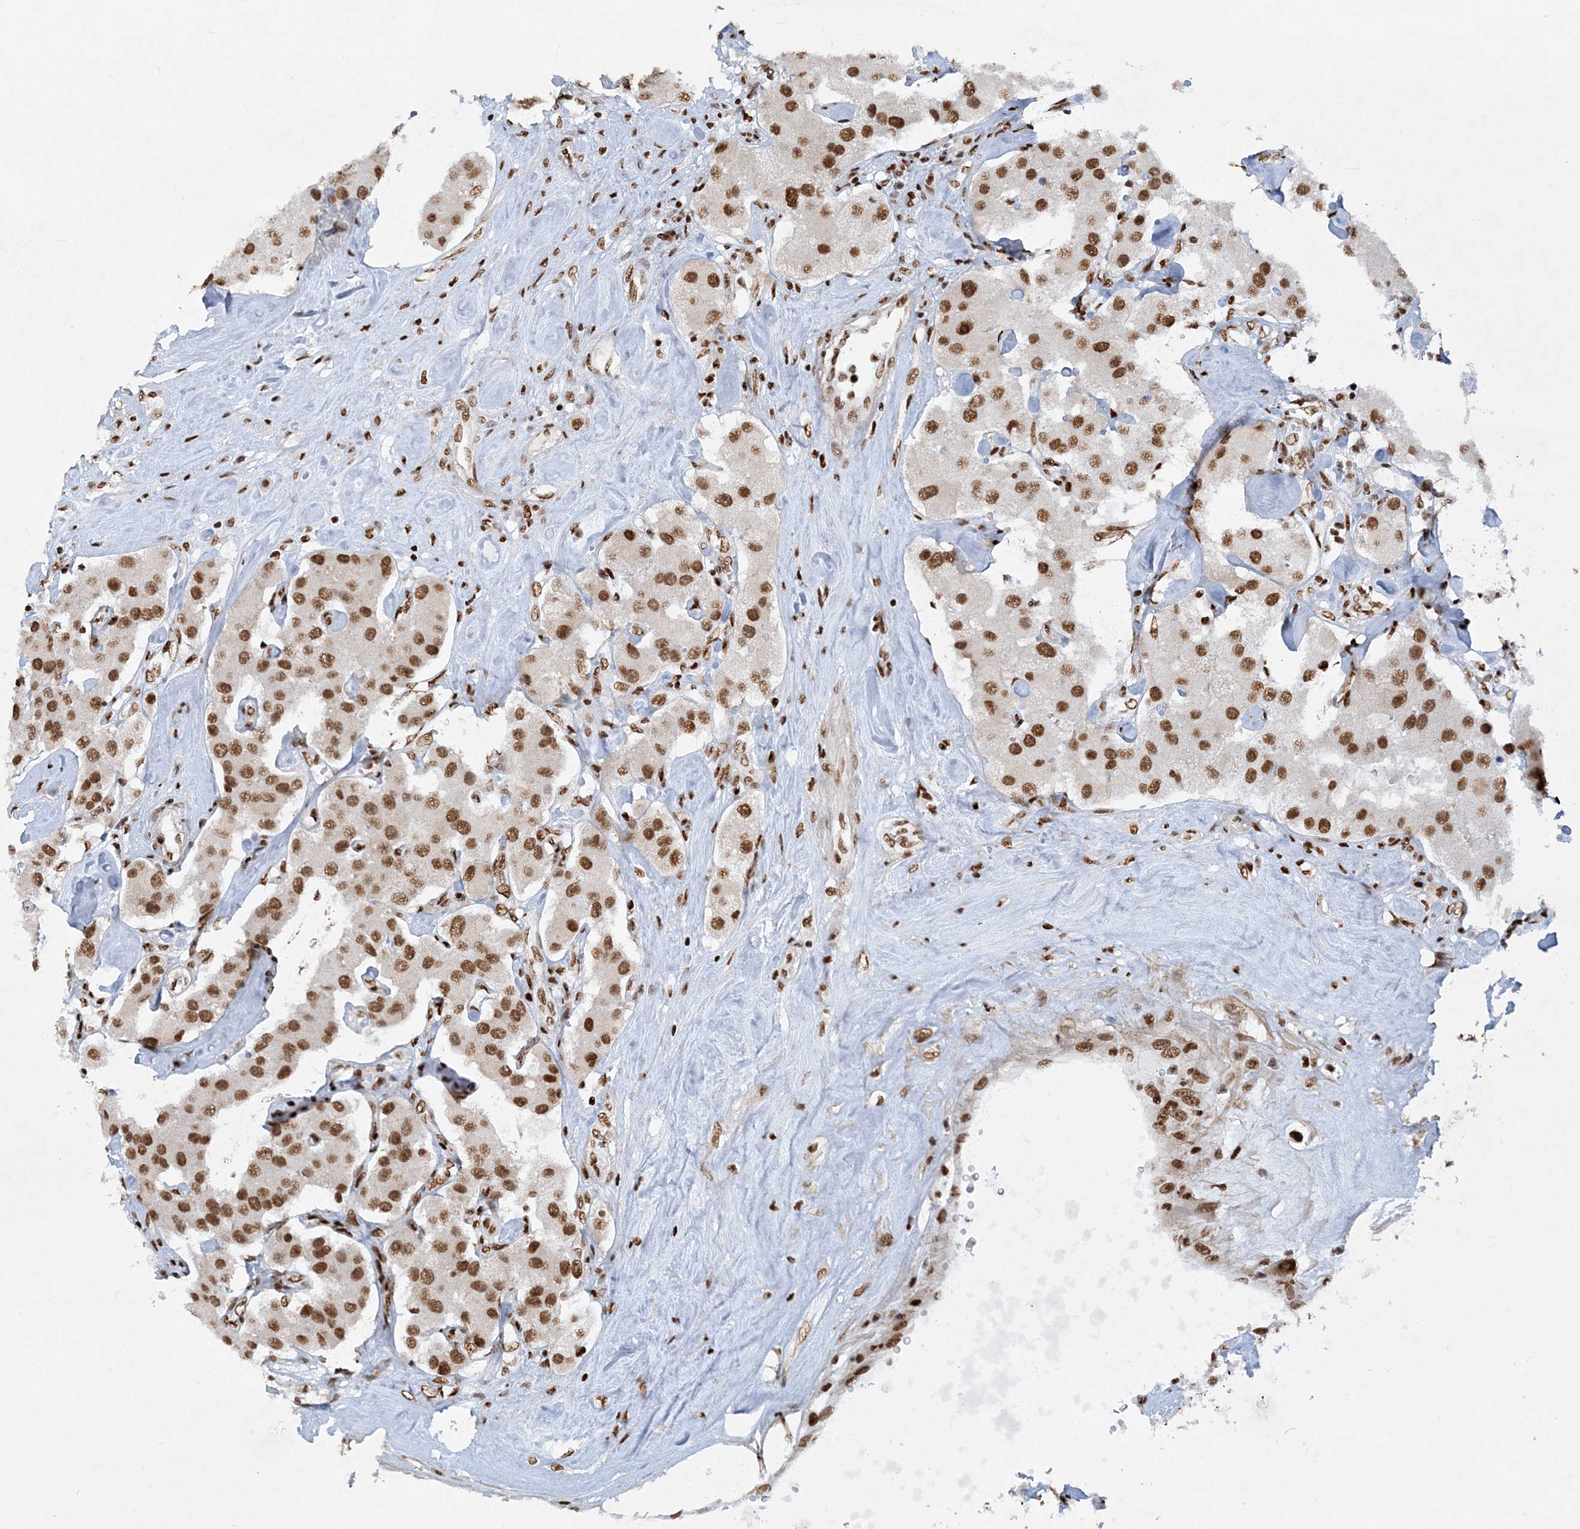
{"staining": {"intensity": "moderate", "quantity": ">75%", "location": "nuclear"}, "tissue": "carcinoid", "cell_type": "Tumor cells", "image_type": "cancer", "snomed": [{"axis": "morphology", "description": "Carcinoid, malignant, NOS"}, {"axis": "topography", "description": "Pancreas"}], "caption": "Human carcinoid stained for a protein (brown) exhibits moderate nuclear positive staining in about >75% of tumor cells.", "gene": "DELE1", "patient": {"sex": "male", "age": 41}}